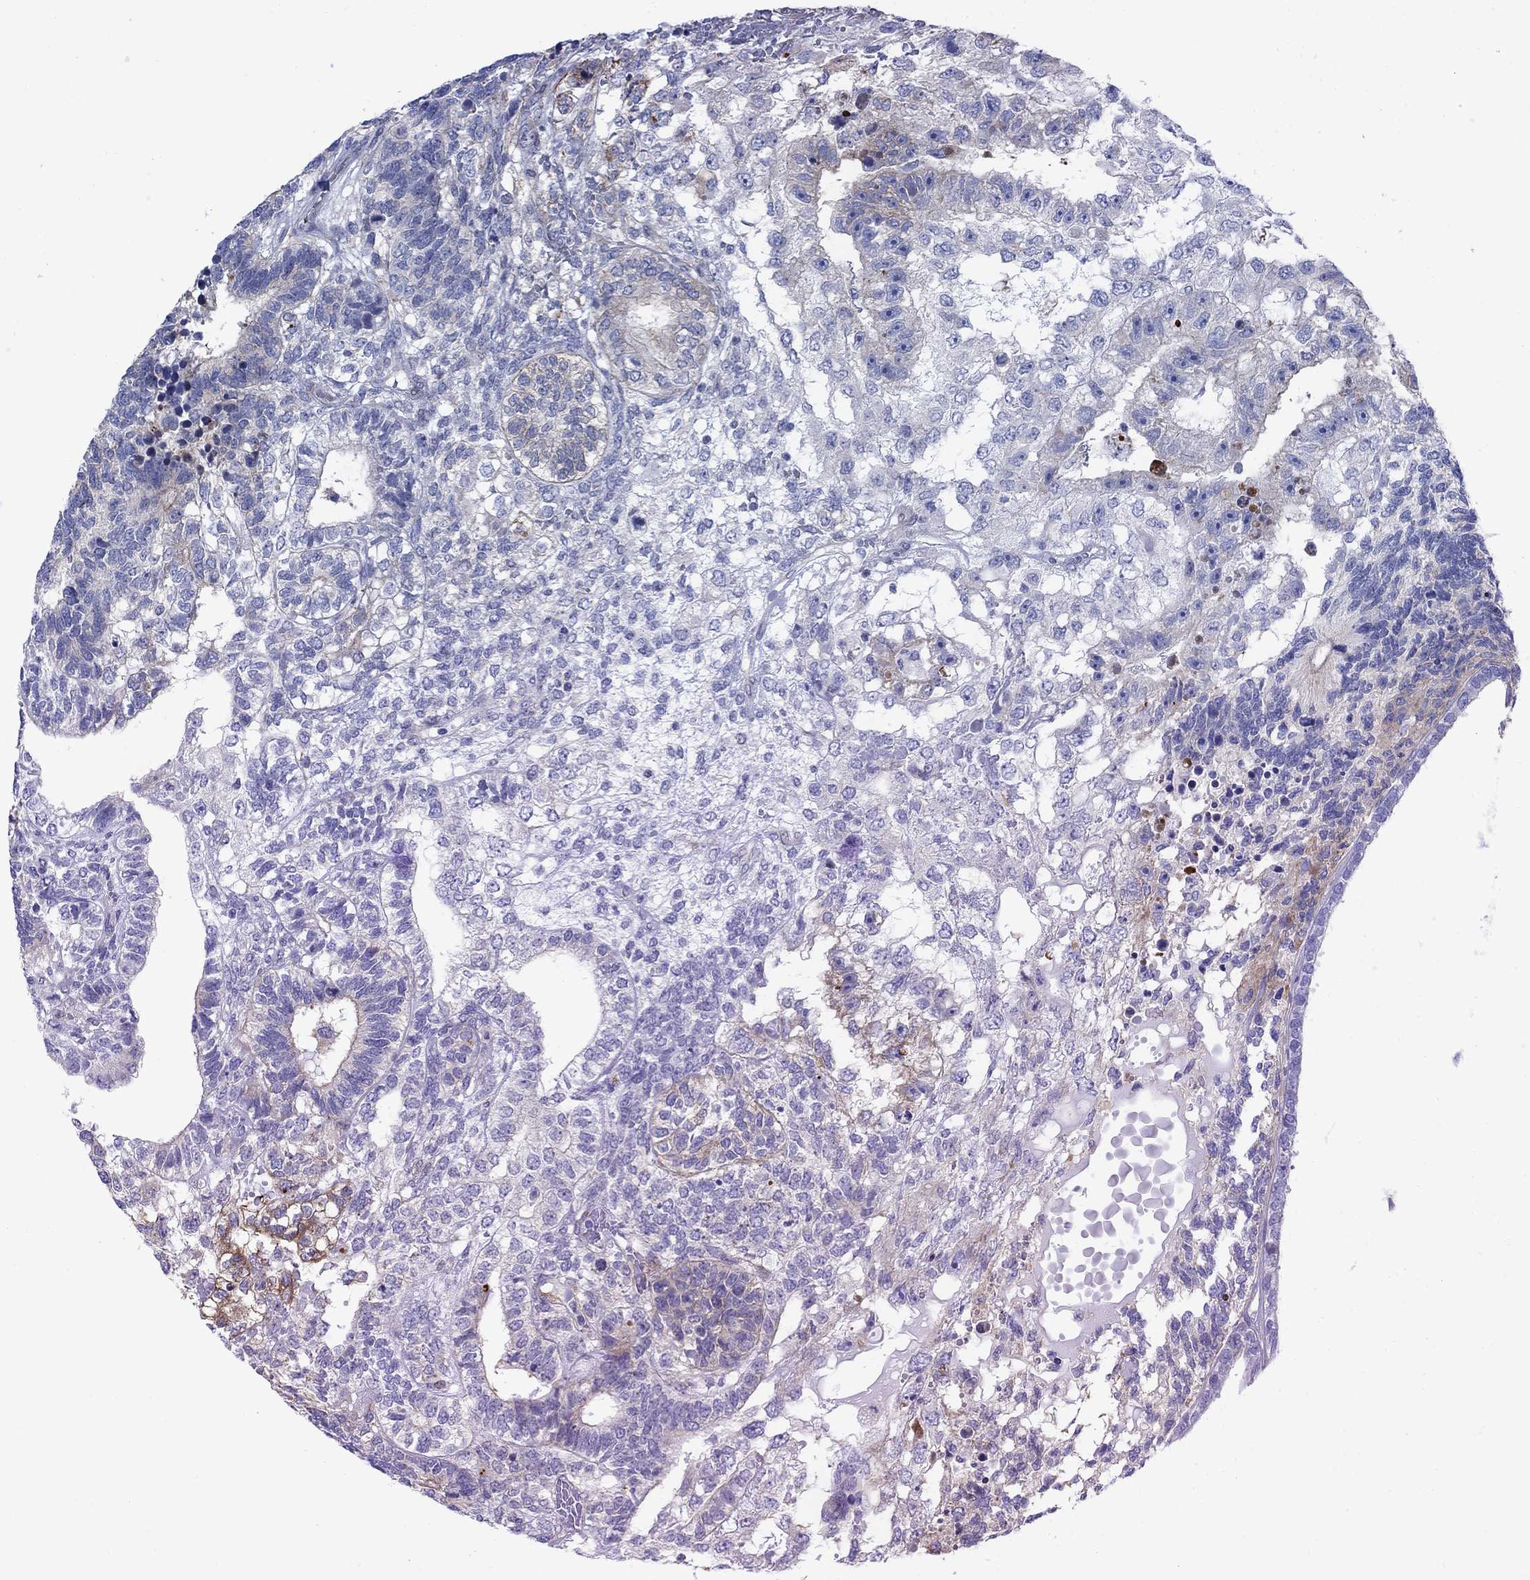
{"staining": {"intensity": "moderate", "quantity": "<25%", "location": "cytoplasmic/membranous"}, "tissue": "testis cancer", "cell_type": "Tumor cells", "image_type": "cancer", "snomed": [{"axis": "morphology", "description": "Seminoma, NOS"}, {"axis": "morphology", "description": "Carcinoma, Embryonal, NOS"}, {"axis": "topography", "description": "Testis"}], "caption": "Immunohistochemistry (IHC) (DAB) staining of human seminoma (testis) reveals moderate cytoplasmic/membranous protein expression in about <25% of tumor cells.", "gene": "MYO3A", "patient": {"sex": "male", "age": 41}}